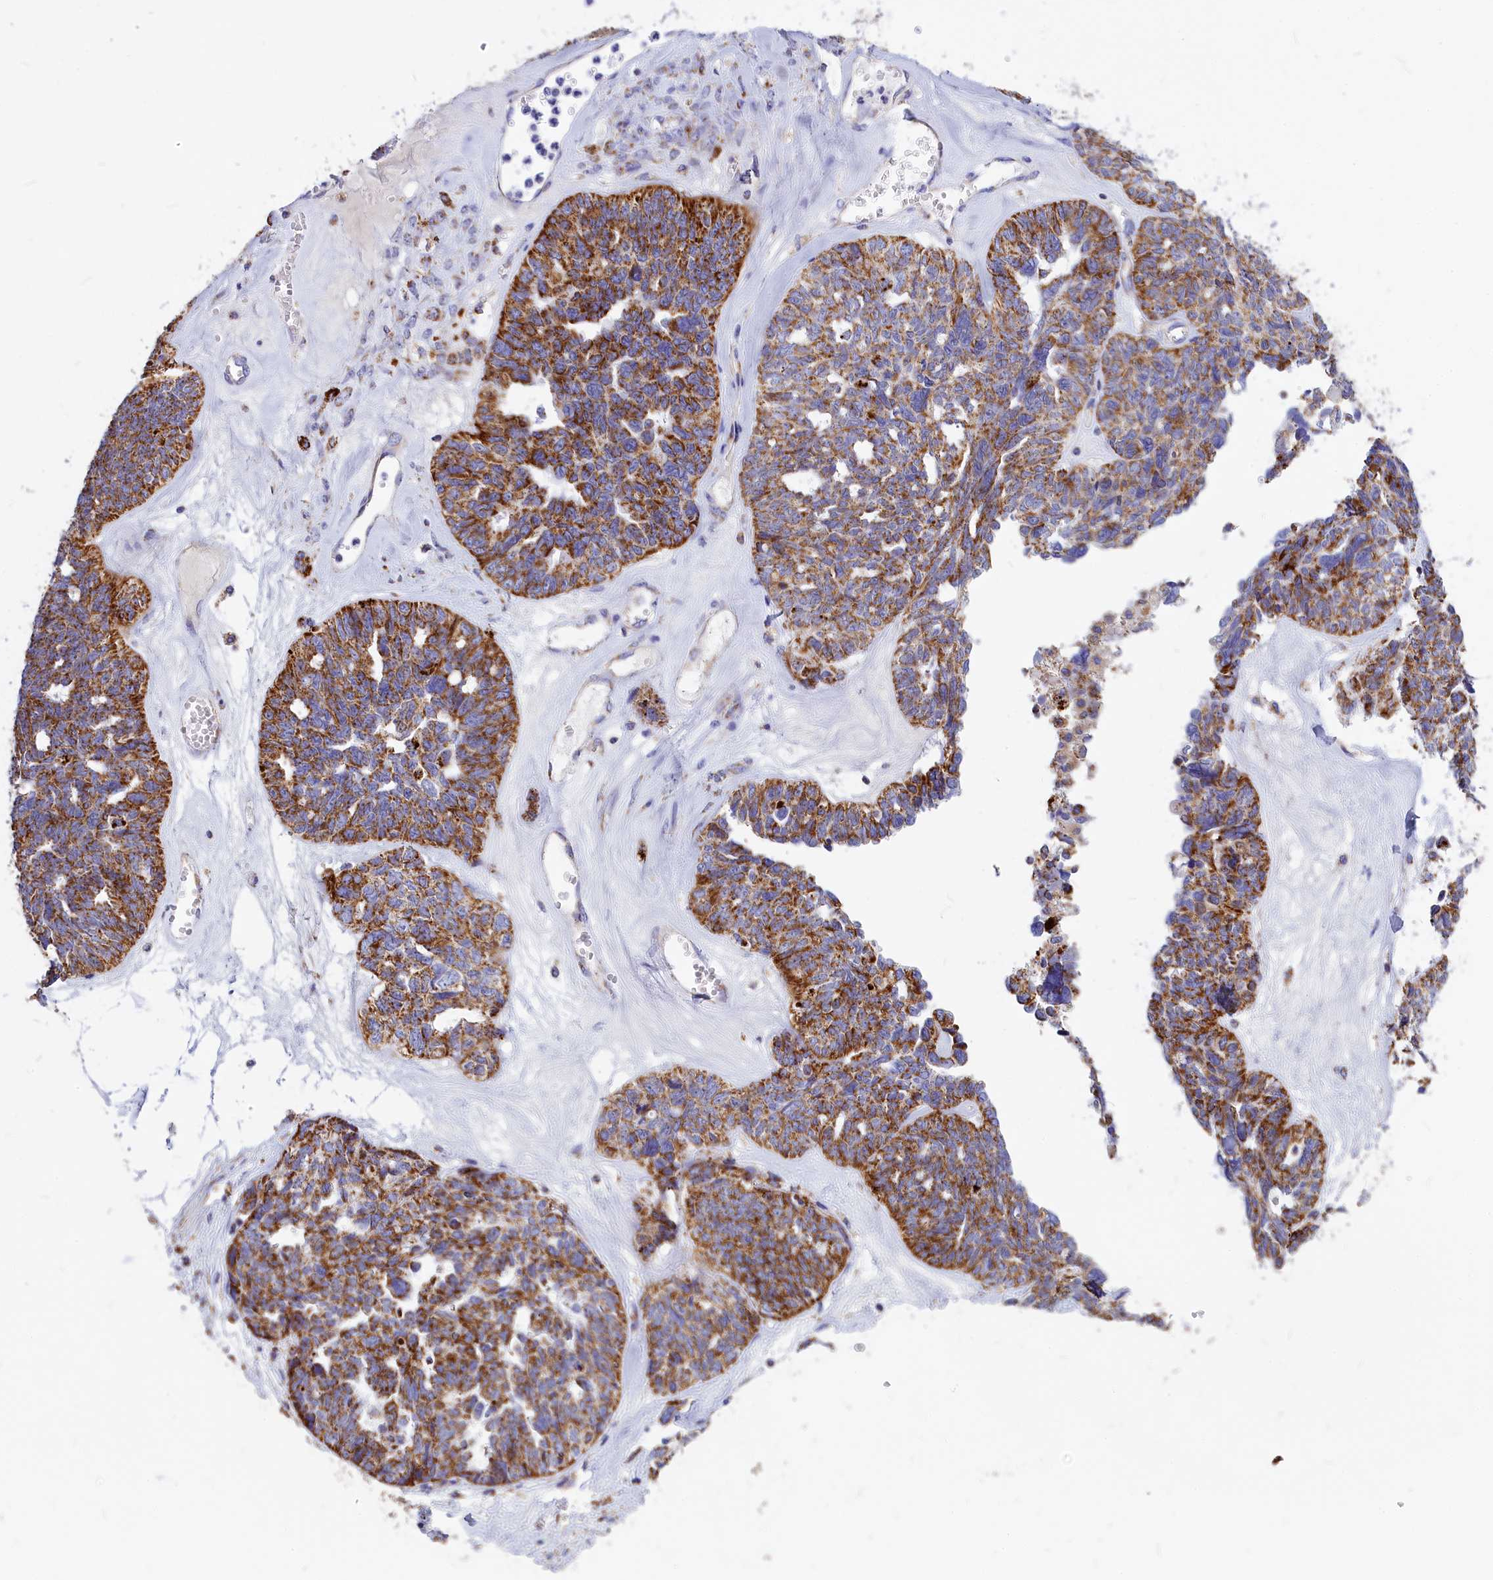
{"staining": {"intensity": "strong", "quantity": ">75%", "location": "cytoplasmic/membranous"}, "tissue": "ovarian cancer", "cell_type": "Tumor cells", "image_type": "cancer", "snomed": [{"axis": "morphology", "description": "Cystadenocarcinoma, serous, NOS"}, {"axis": "topography", "description": "Ovary"}], "caption": "The micrograph reveals staining of ovarian cancer (serous cystadenocarcinoma), revealing strong cytoplasmic/membranous protein staining (brown color) within tumor cells.", "gene": "VDAC2", "patient": {"sex": "female", "age": 79}}